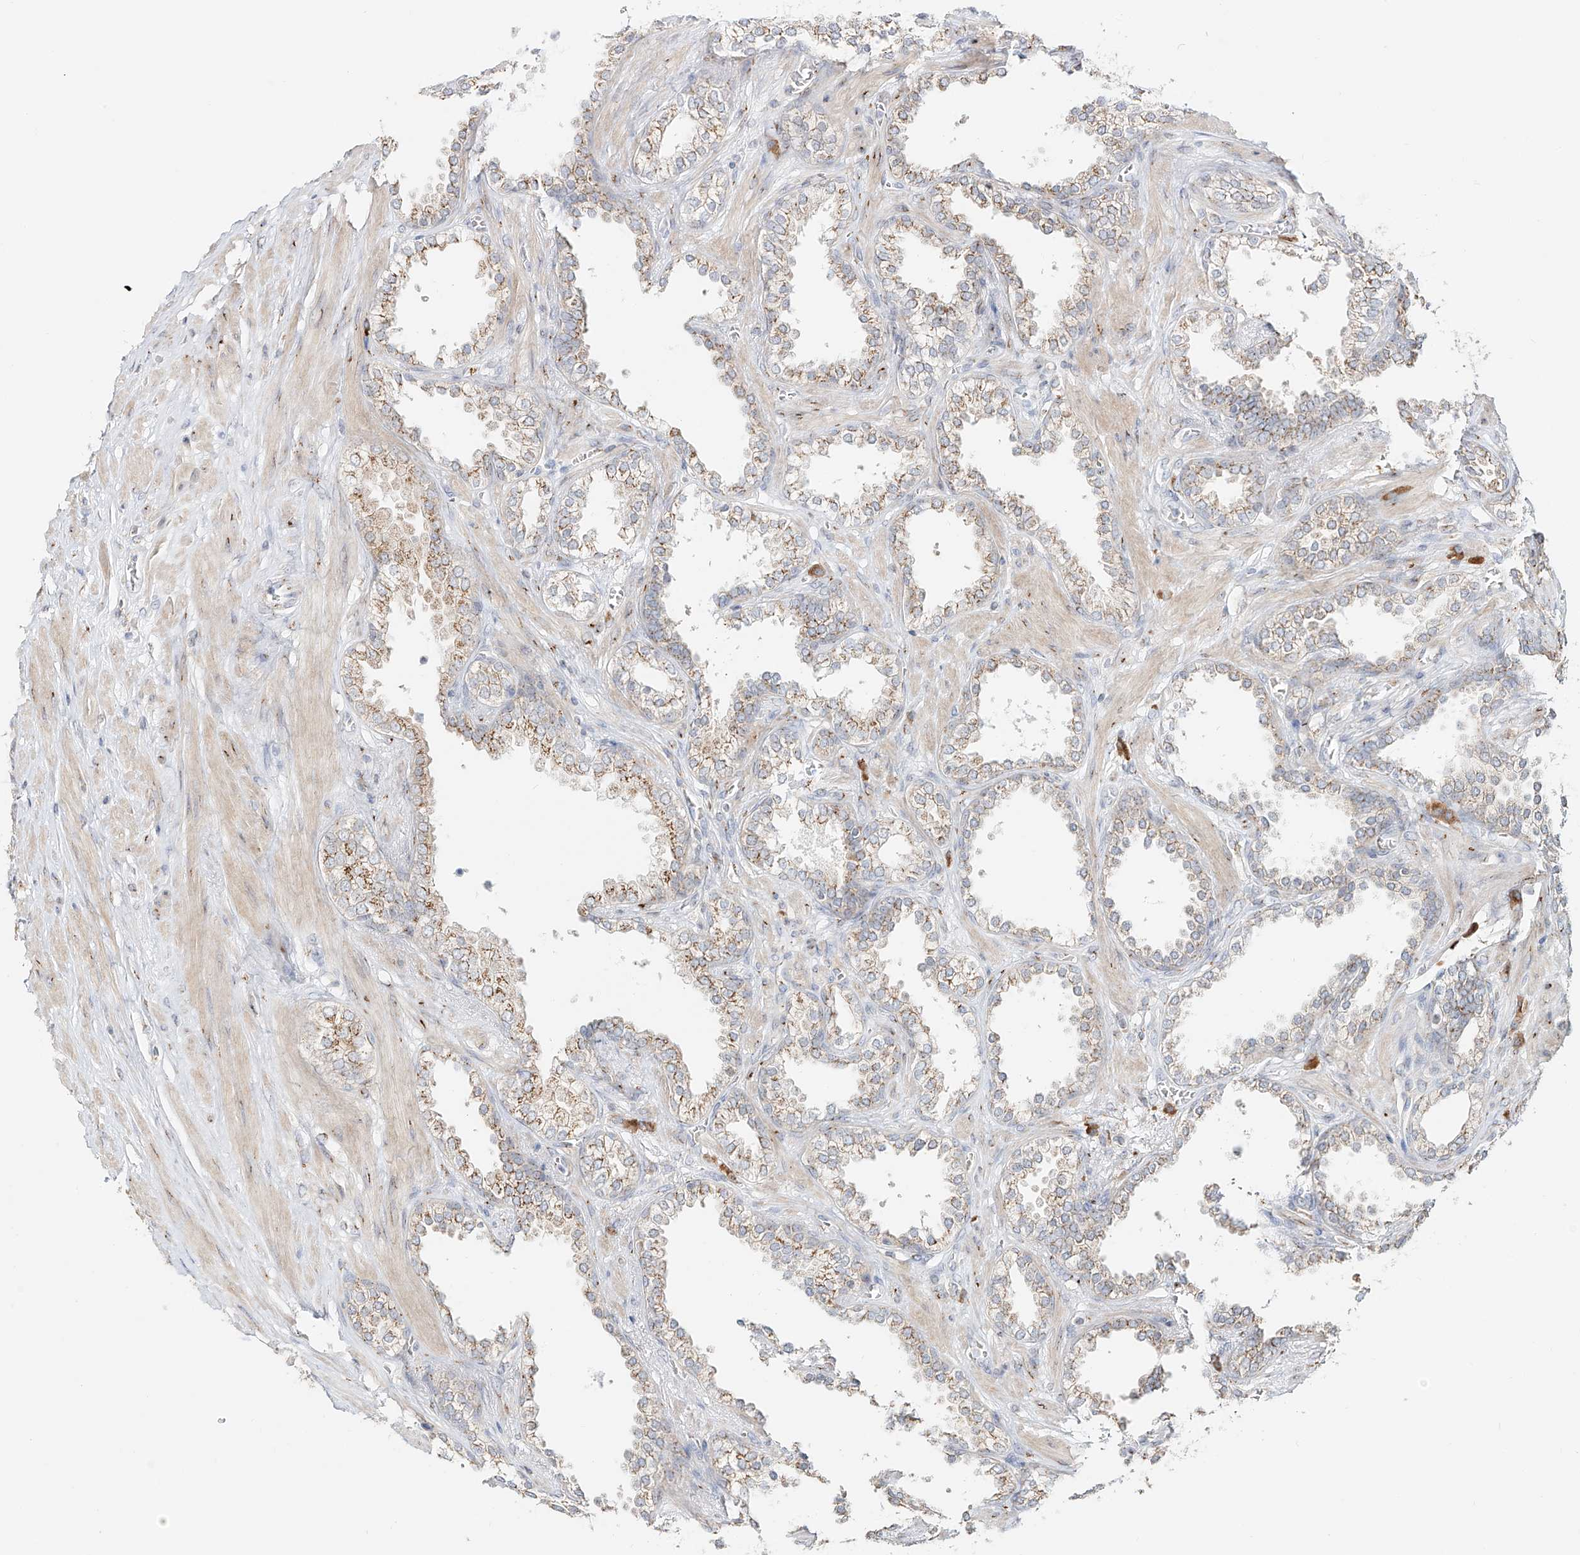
{"staining": {"intensity": "weak", "quantity": ">75%", "location": "cytoplasmic/membranous"}, "tissue": "prostate cancer", "cell_type": "Tumor cells", "image_type": "cancer", "snomed": [{"axis": "morphology", "description": "Adenocarcinoma, High grade"}, {"axis": "topography", "description": "Prostate"}], "caption": "Human high-grade adenocarcinoma (prostate) stained for a protein (brown) exhibits weak cytoplasmic/membranous positive expression in approximately >75% of tumor cells.", "gene": "BSDC1", "patient": {"sex": "male", "age": 61}}